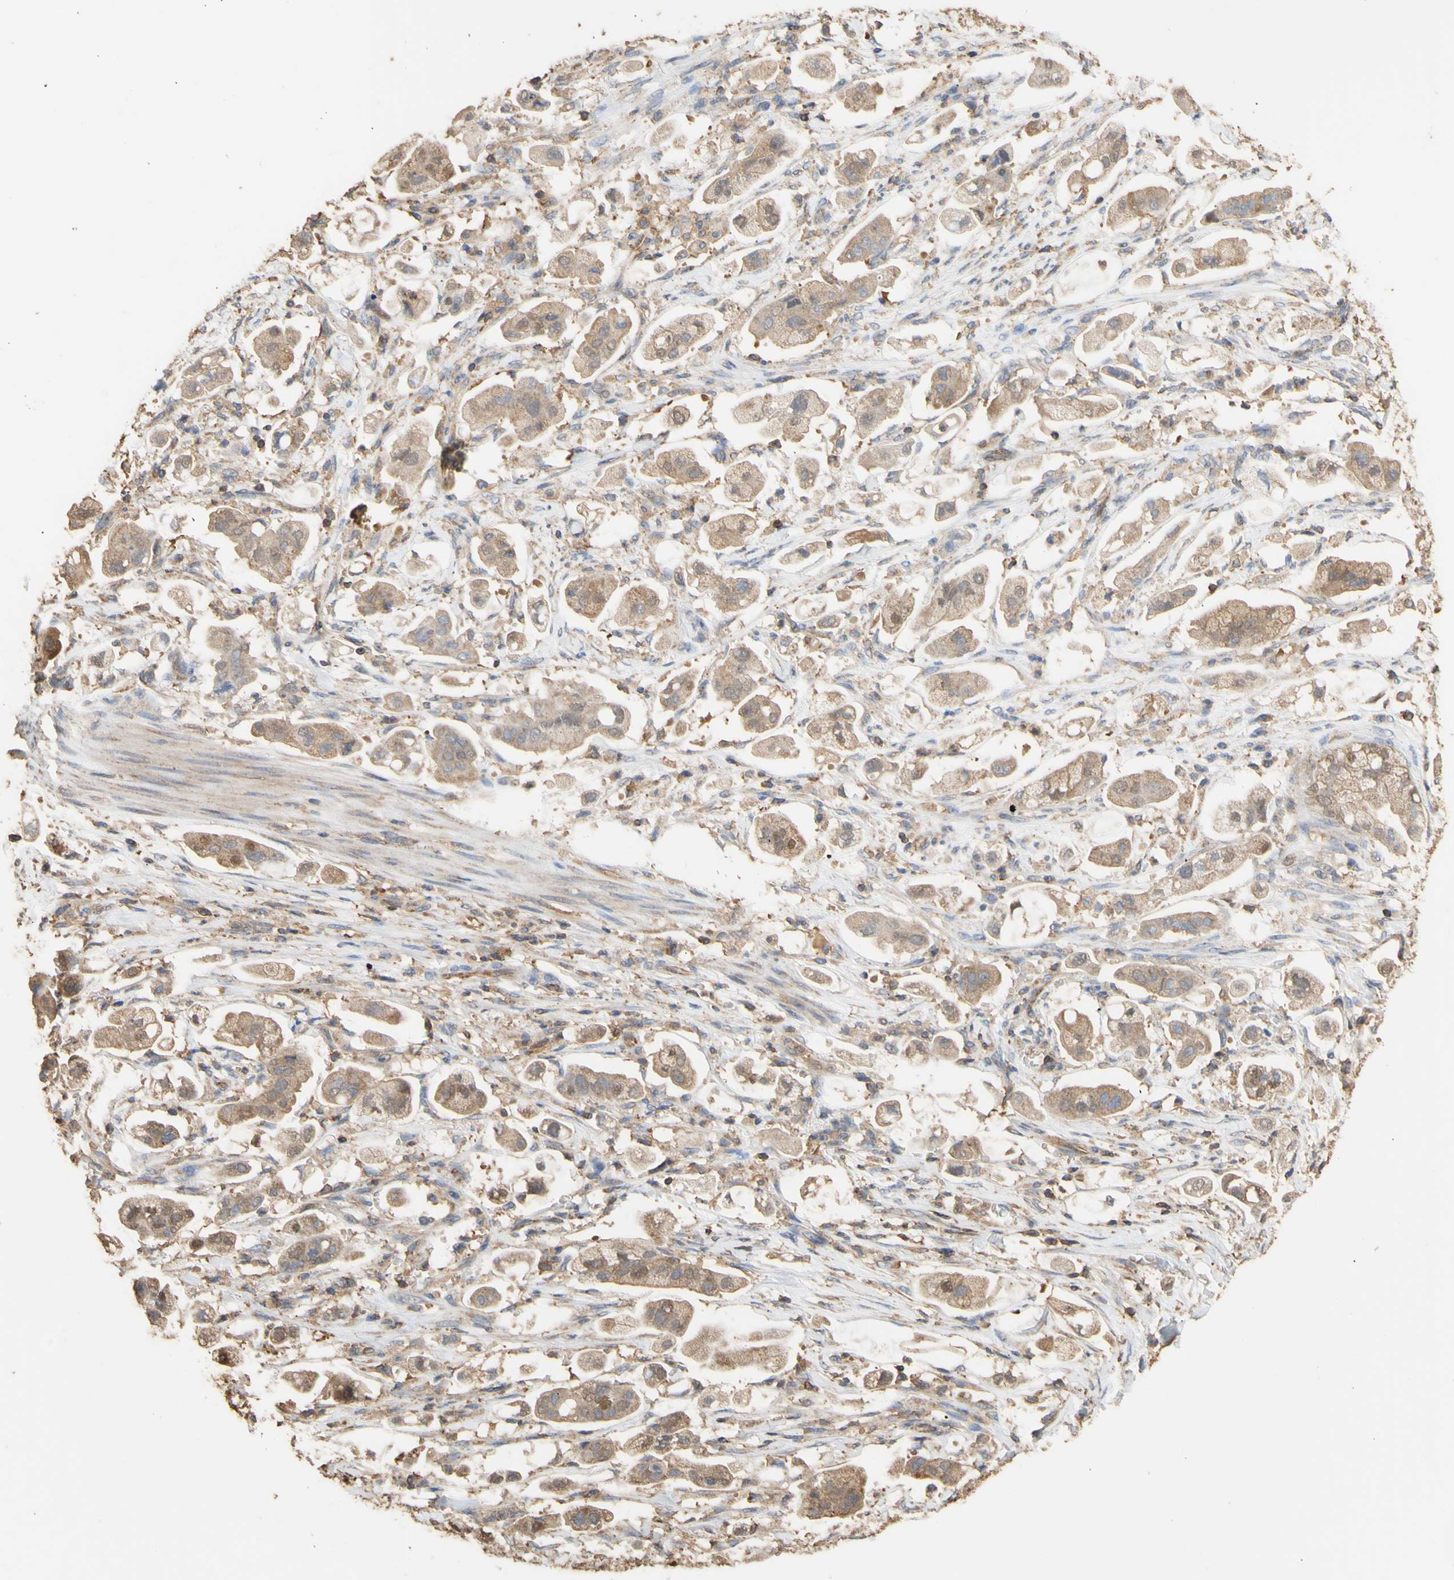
{"staining": {"intensity": "weak", "quantity": ">75%", "location": "cytoplasmic/membranous"}, "tissue": "stomach cancer", "cell_type": "Tumor cells", "image_type": "cancer", "snomed": [{"axis": "morphology", "description": "Adenocarcinoma, NOS"}, {"axis": "topography", "description": "Stomach"}], "caption": "Approximately >75% of tumor cells in adenocarcinoma (stomach) demonstrate weak cytoplasmic/membranous protein staining as visualized by brown immunohistochemical staining.", "gene": "ALDH9A1", "patient": {"sex": "male", "age": 62}}